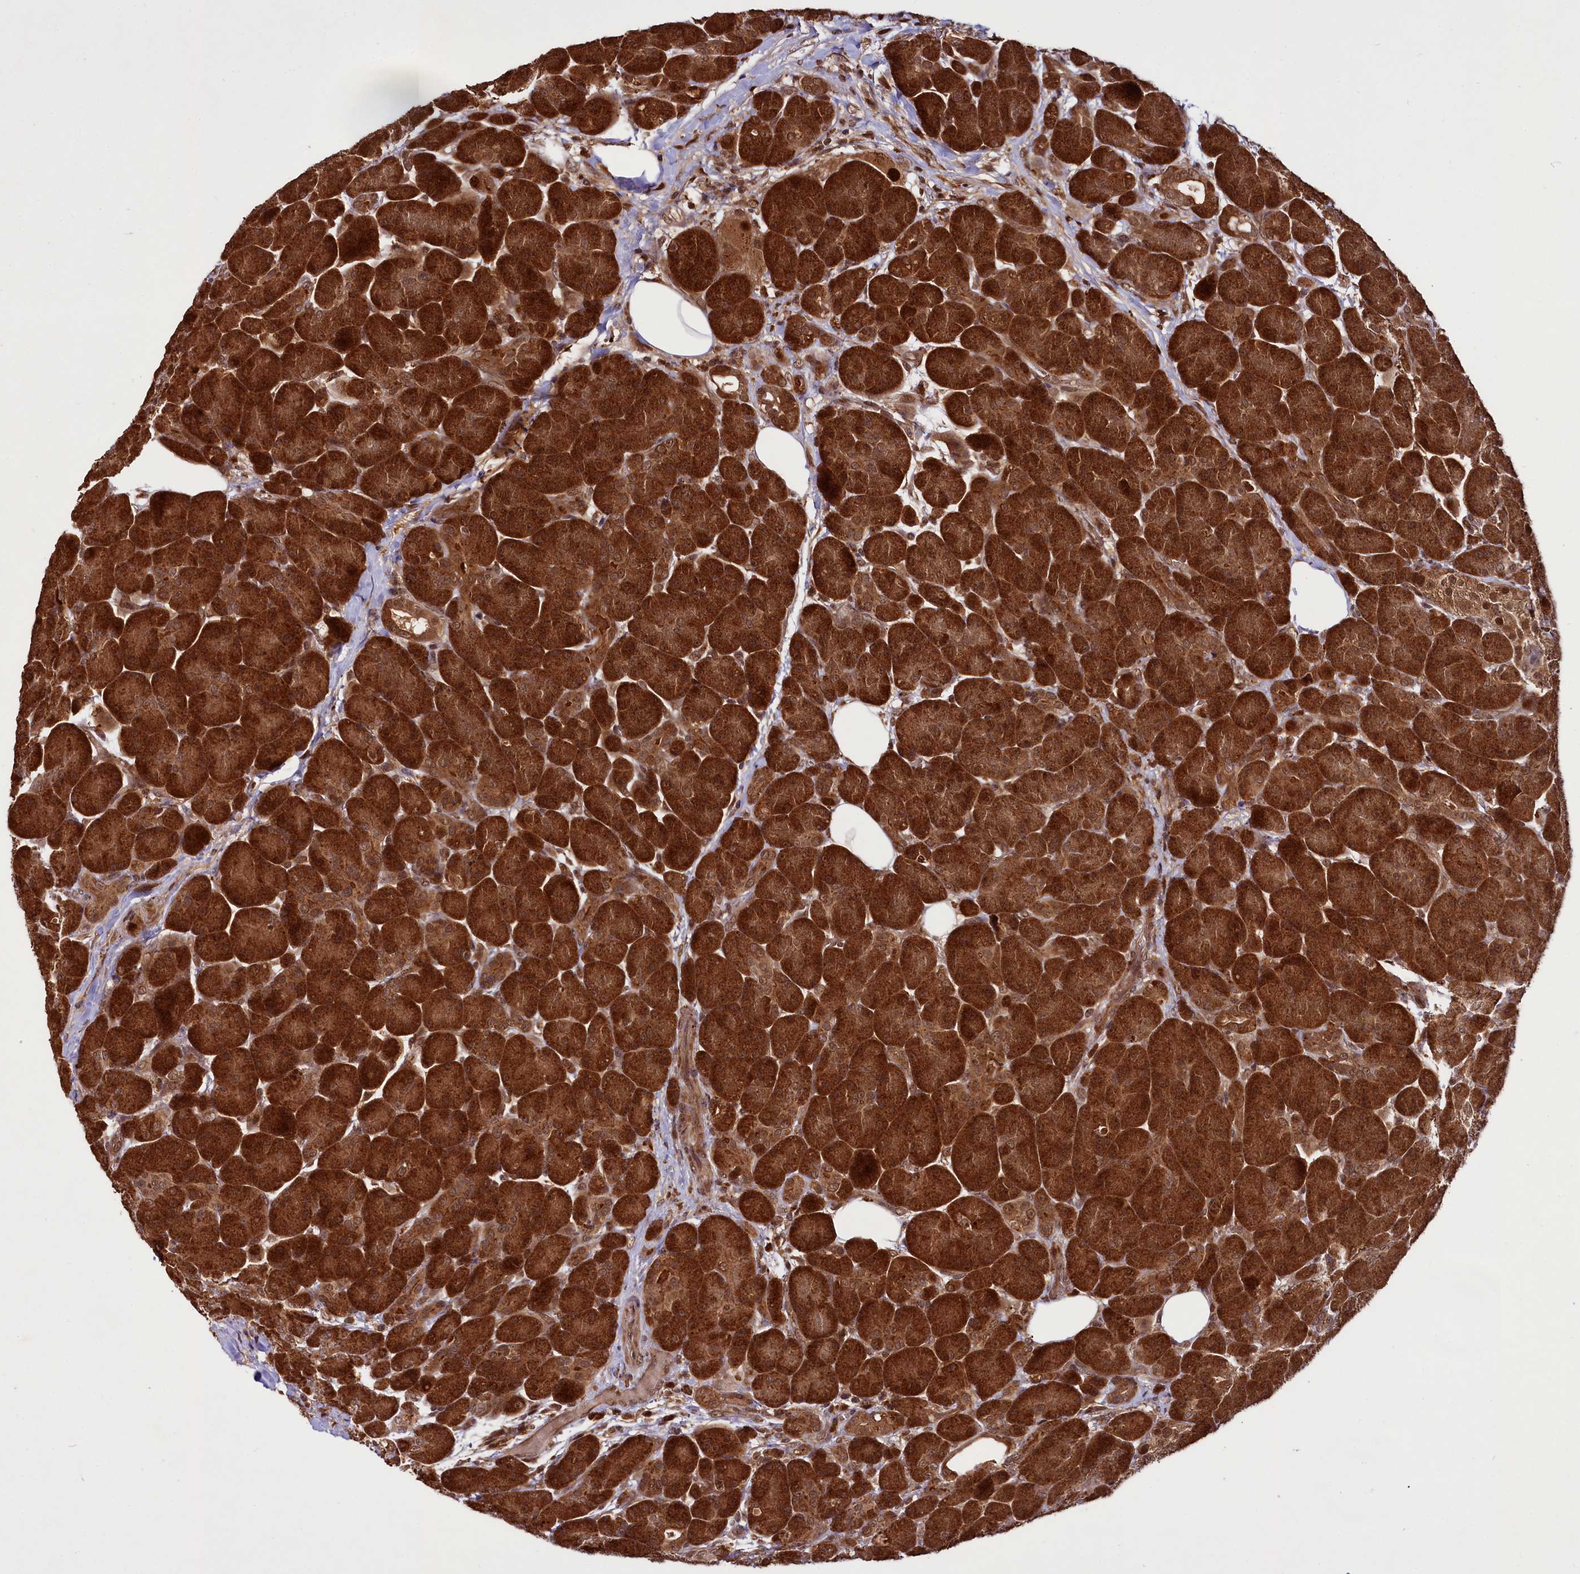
{"staining": {"intensity": "strong", "quantity": ">75%", "location": "cytoplasmic/membranous,nuclear"}, "tissue": "pancreas", "cell_type": "Exocrine glandular cells", "image_type": "normal", "snomed": [{"axis": "morphology", "description": "Normal tissue, NOS"}, {"axis": "topography", "description": "Pancreas"}], "caption": "Benign pancreas displays strong cytoplasmic/membranous,nuclear staining in about >75% of exocrine glandular cells, visualized by immunohistochemistry. Nuclei are stained in blue.", "gene": "UBE3A", "patient": {"sex": "male", "age": 63}}